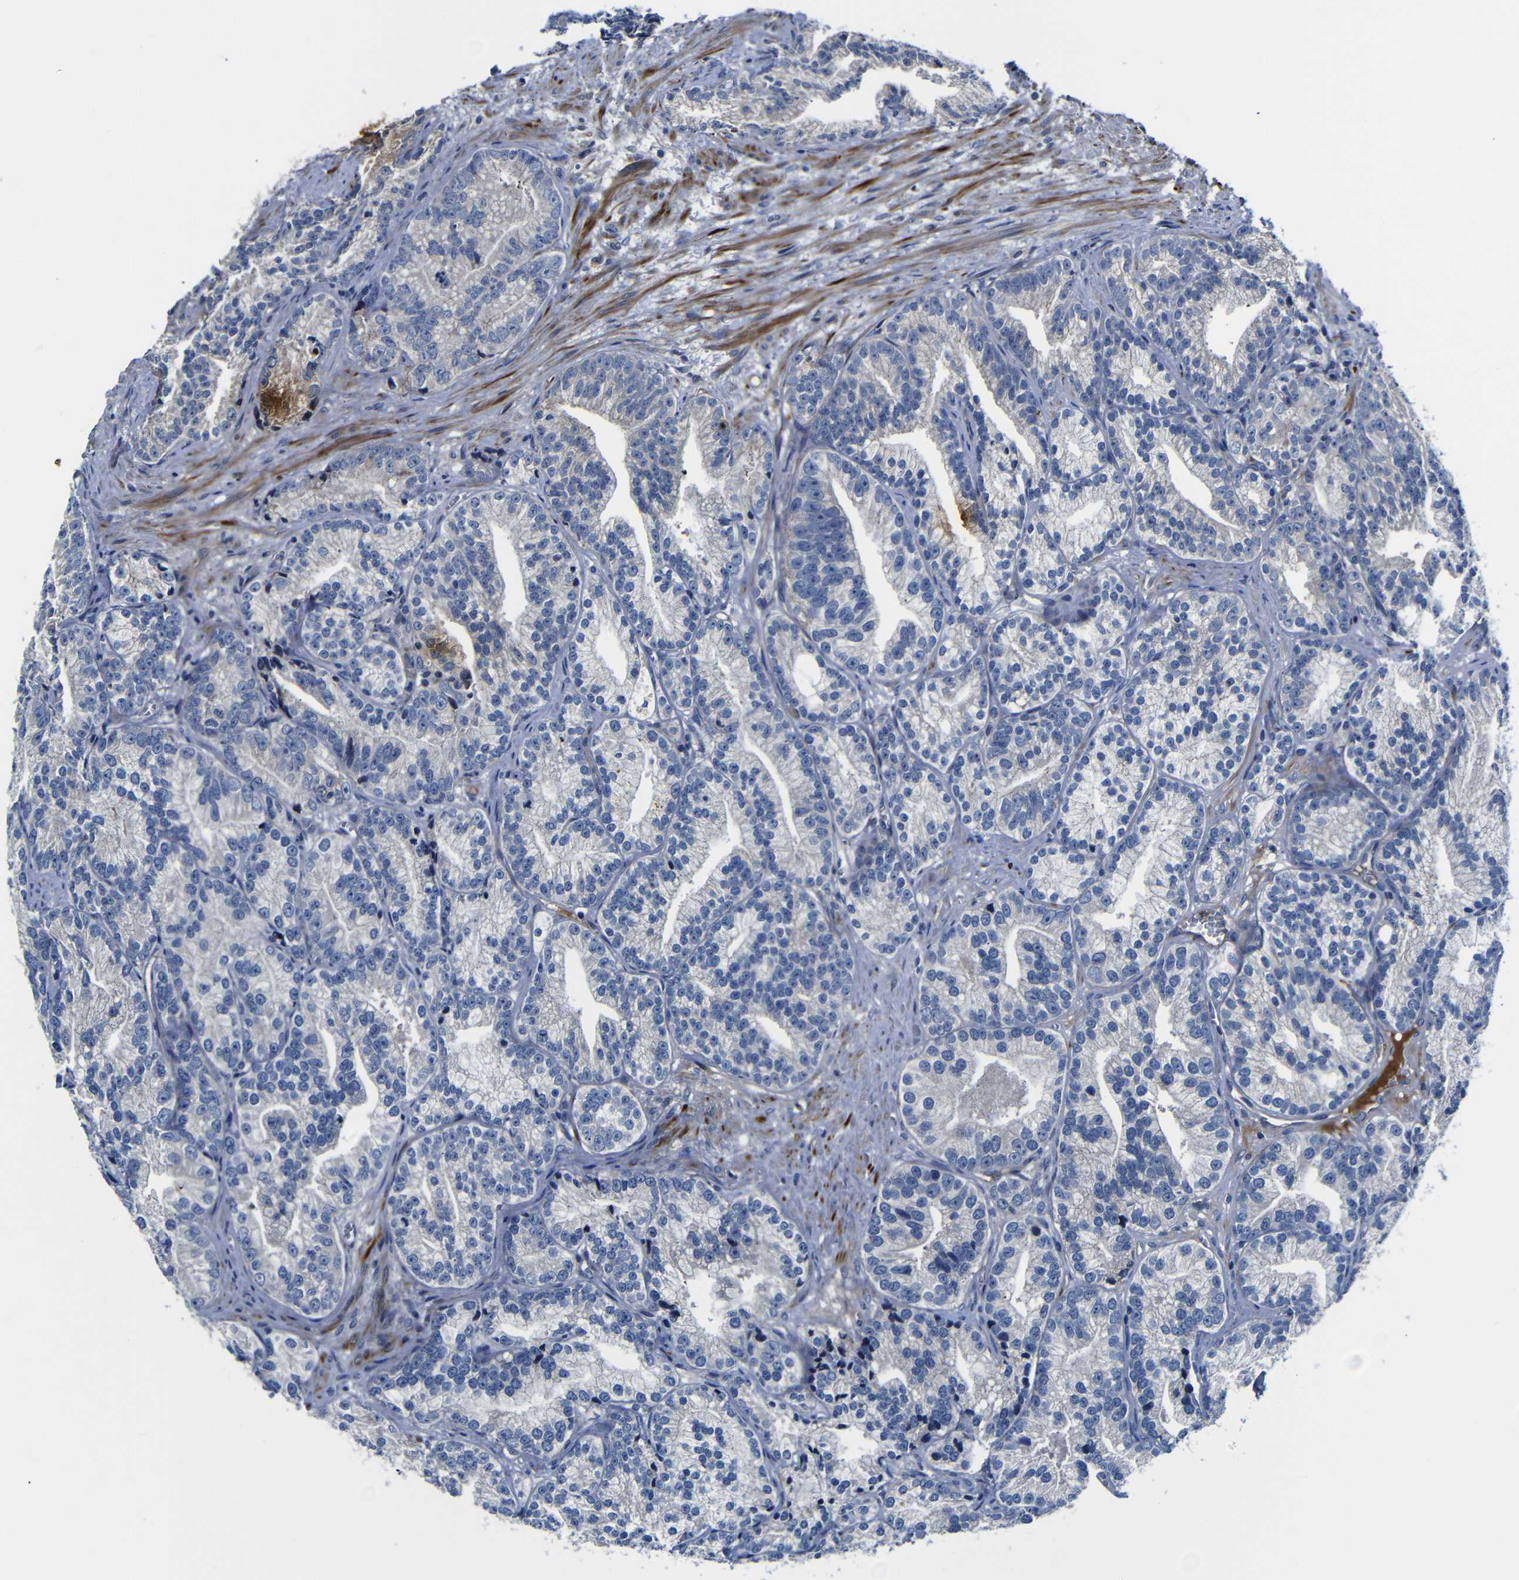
{"staining": {"intensity": "moderate", "quantity": "<25%", "location": "cytoplasmic/membranous"}, "tissue": "prostate cancer", "cell_type": "Tumor cells", "image_type": "cancer", "snomed": [{"axis": "morphology", "description": "Adenocarcinoma, Low grade"}, {"axis": "topography", "description": "Prostate"}], "caption": "Prostate adenocarcinoma (low-grade) stained for a protein (brown) shows moderate cytoplasmic/membranous positive positivity in approximately <25% of tumor cells.", "gene": "AFDN", "patient": {"sex": "male", "age": 89}}